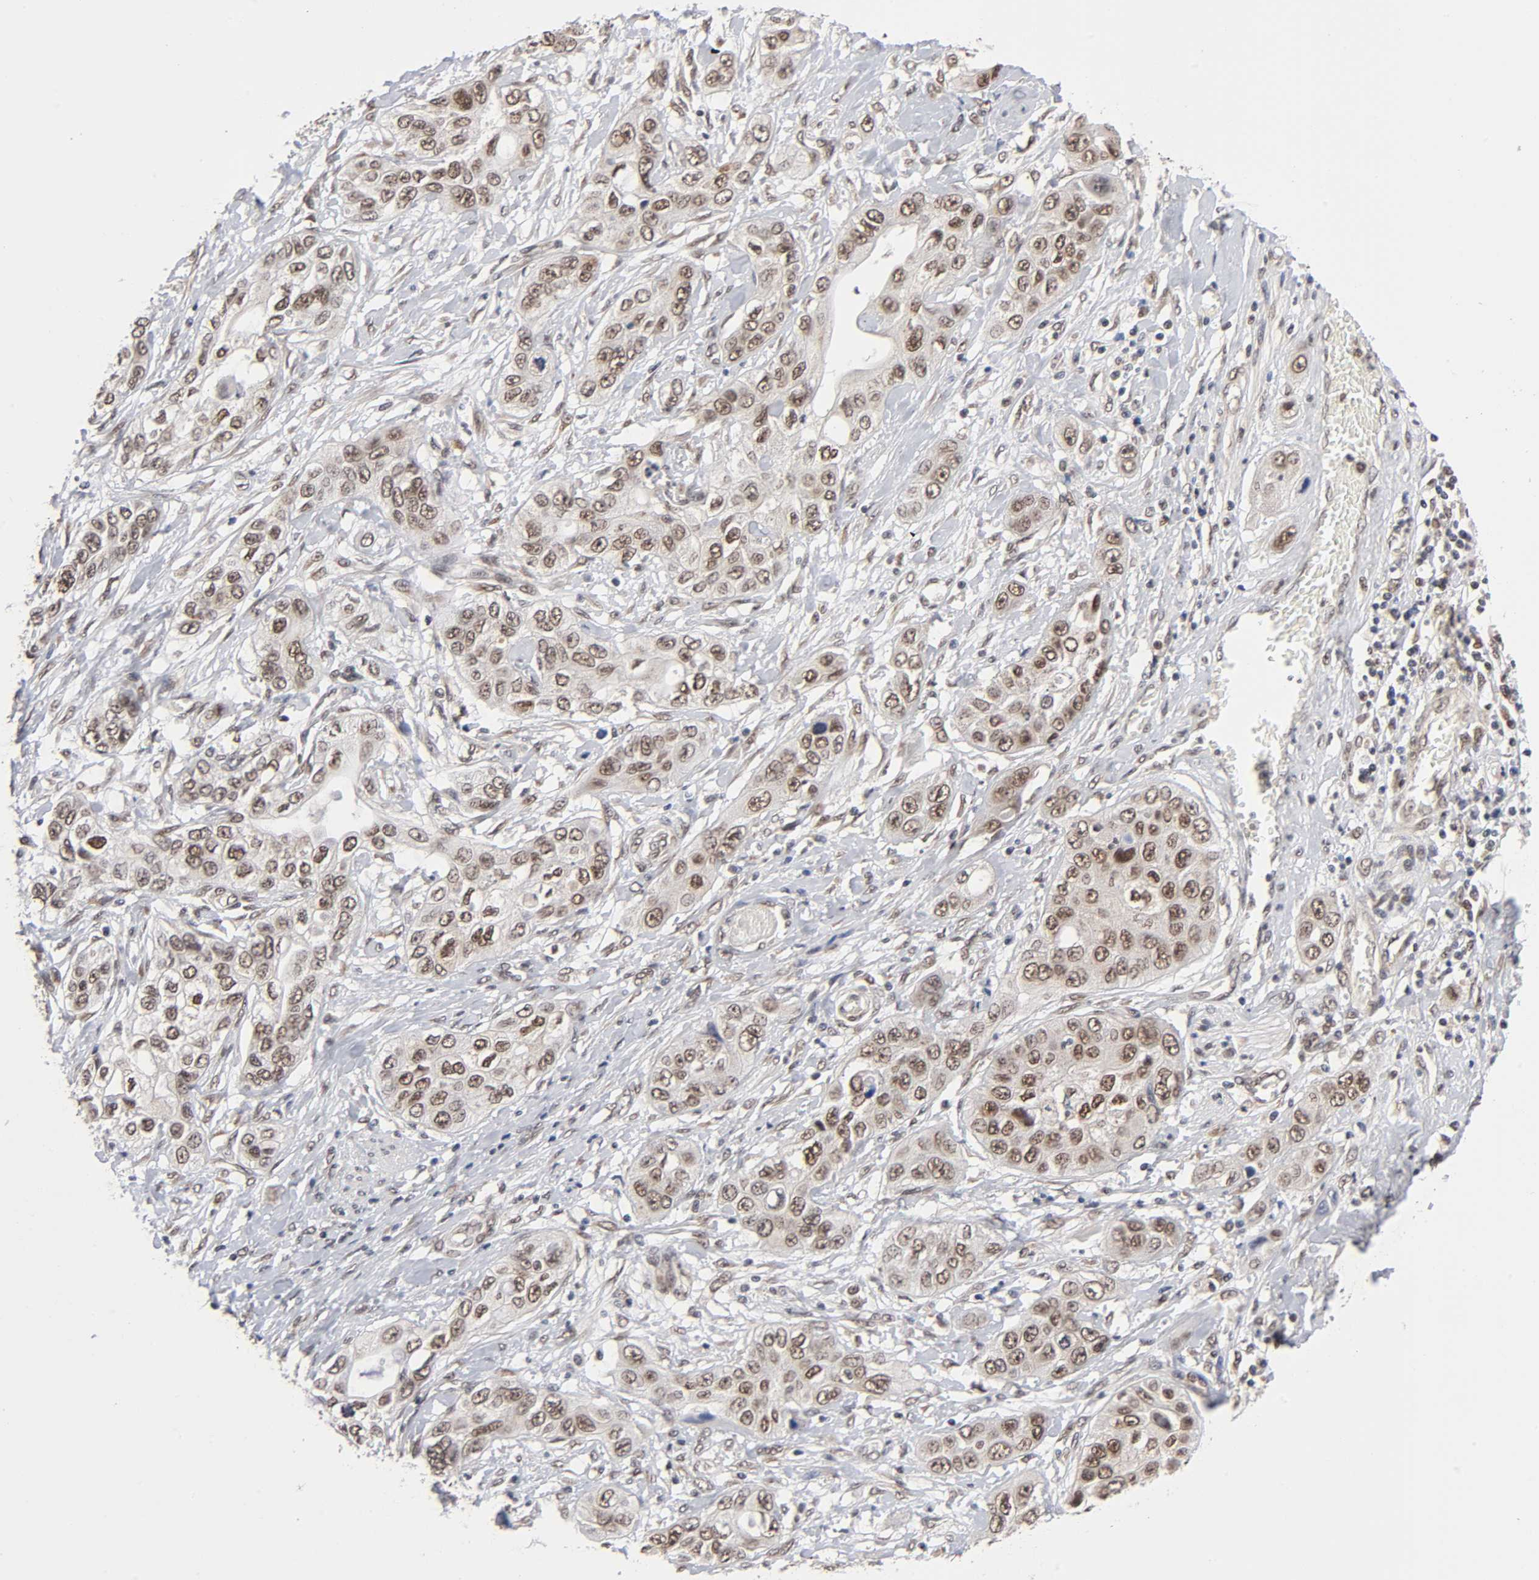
{"staining": {"intensity": "moderate", "quantity": ">75%", "location": "cytoplasmic/membranous,nuclear"}, "tissue": "pancreatic cancer", "cell_type": "Tumor cells", "image_type": "cancer", "snomed": [{"axis": "morphology", "description": "Adenocarcinoma, NOS"}, {"axis": "topography", "description": "Pancreas"}], "caption": "Brown immunohistochemical staining in pancreatic adenocarcinoma reveals moderate cytoplasmic/membranous and nuclear expression in about >75% of tumor cells.", "gene": "EP300", "patient": {"sex": "female", "age": 70}}